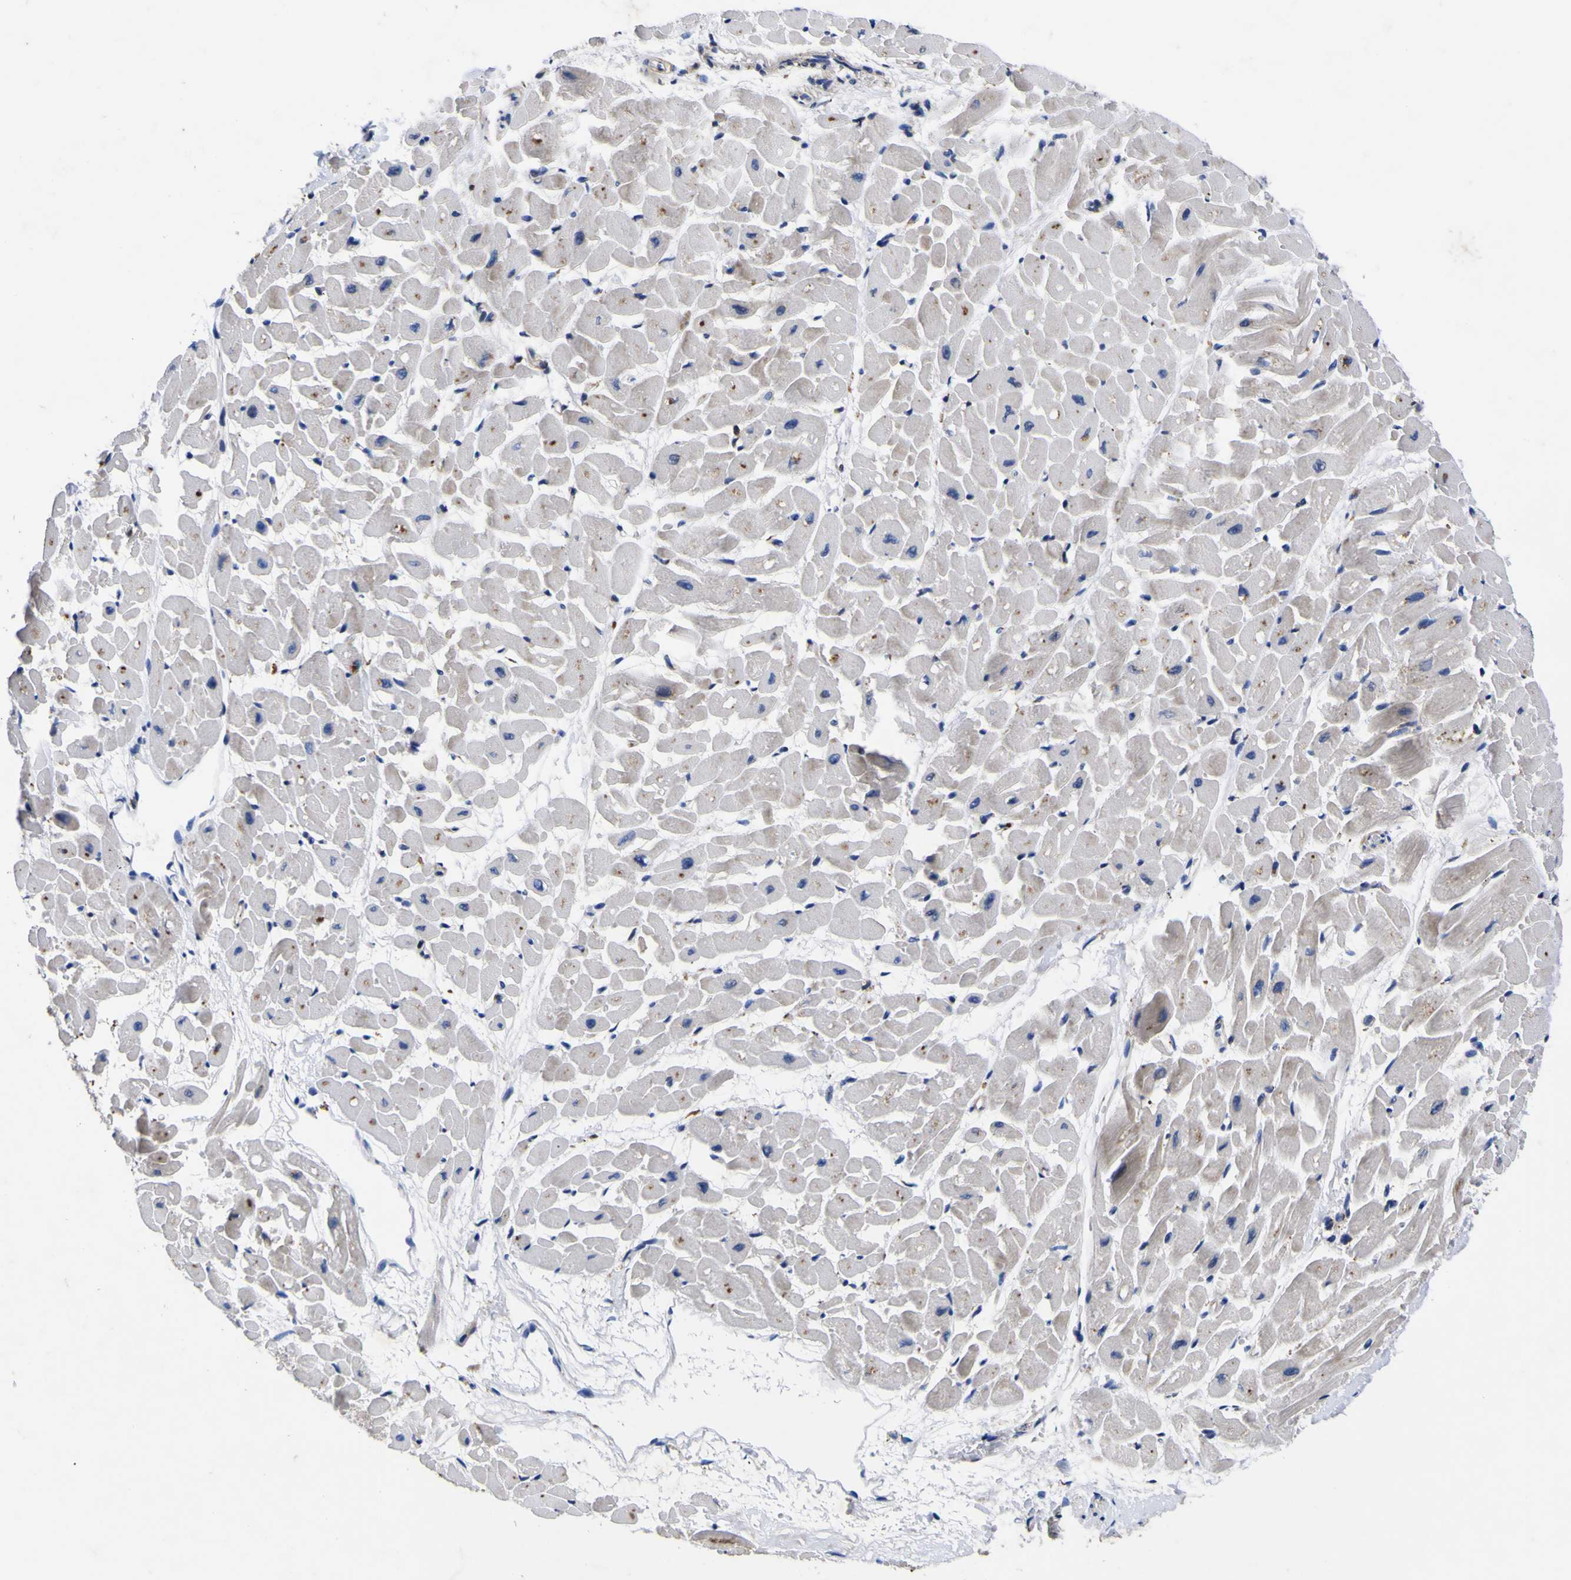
{"staining": {"intensity": "moderate", "quantity": "25%-75%", "location": "cytoplasmic/membranous"}, "tissue": "heart muscle", "cell_type": "Cardiomyocytes", "image_type": "normal", "snomed": [{"axis": "morphology", "description": "Normal tissue, NOS"}, {"axis": "topography", "description": "Heart"}], "caption": "The image displays a brown stain indicating the presence of a protein in the cytoplasmic/membranous of cardiomyocytes in heart muscle. The staining is performed using DAB brown chromogen to label protein expression. The nuclei are counter-stained blue using hematoxylin.", "gene": "COA1", "patient": {"sex": "male", "age": 25}}